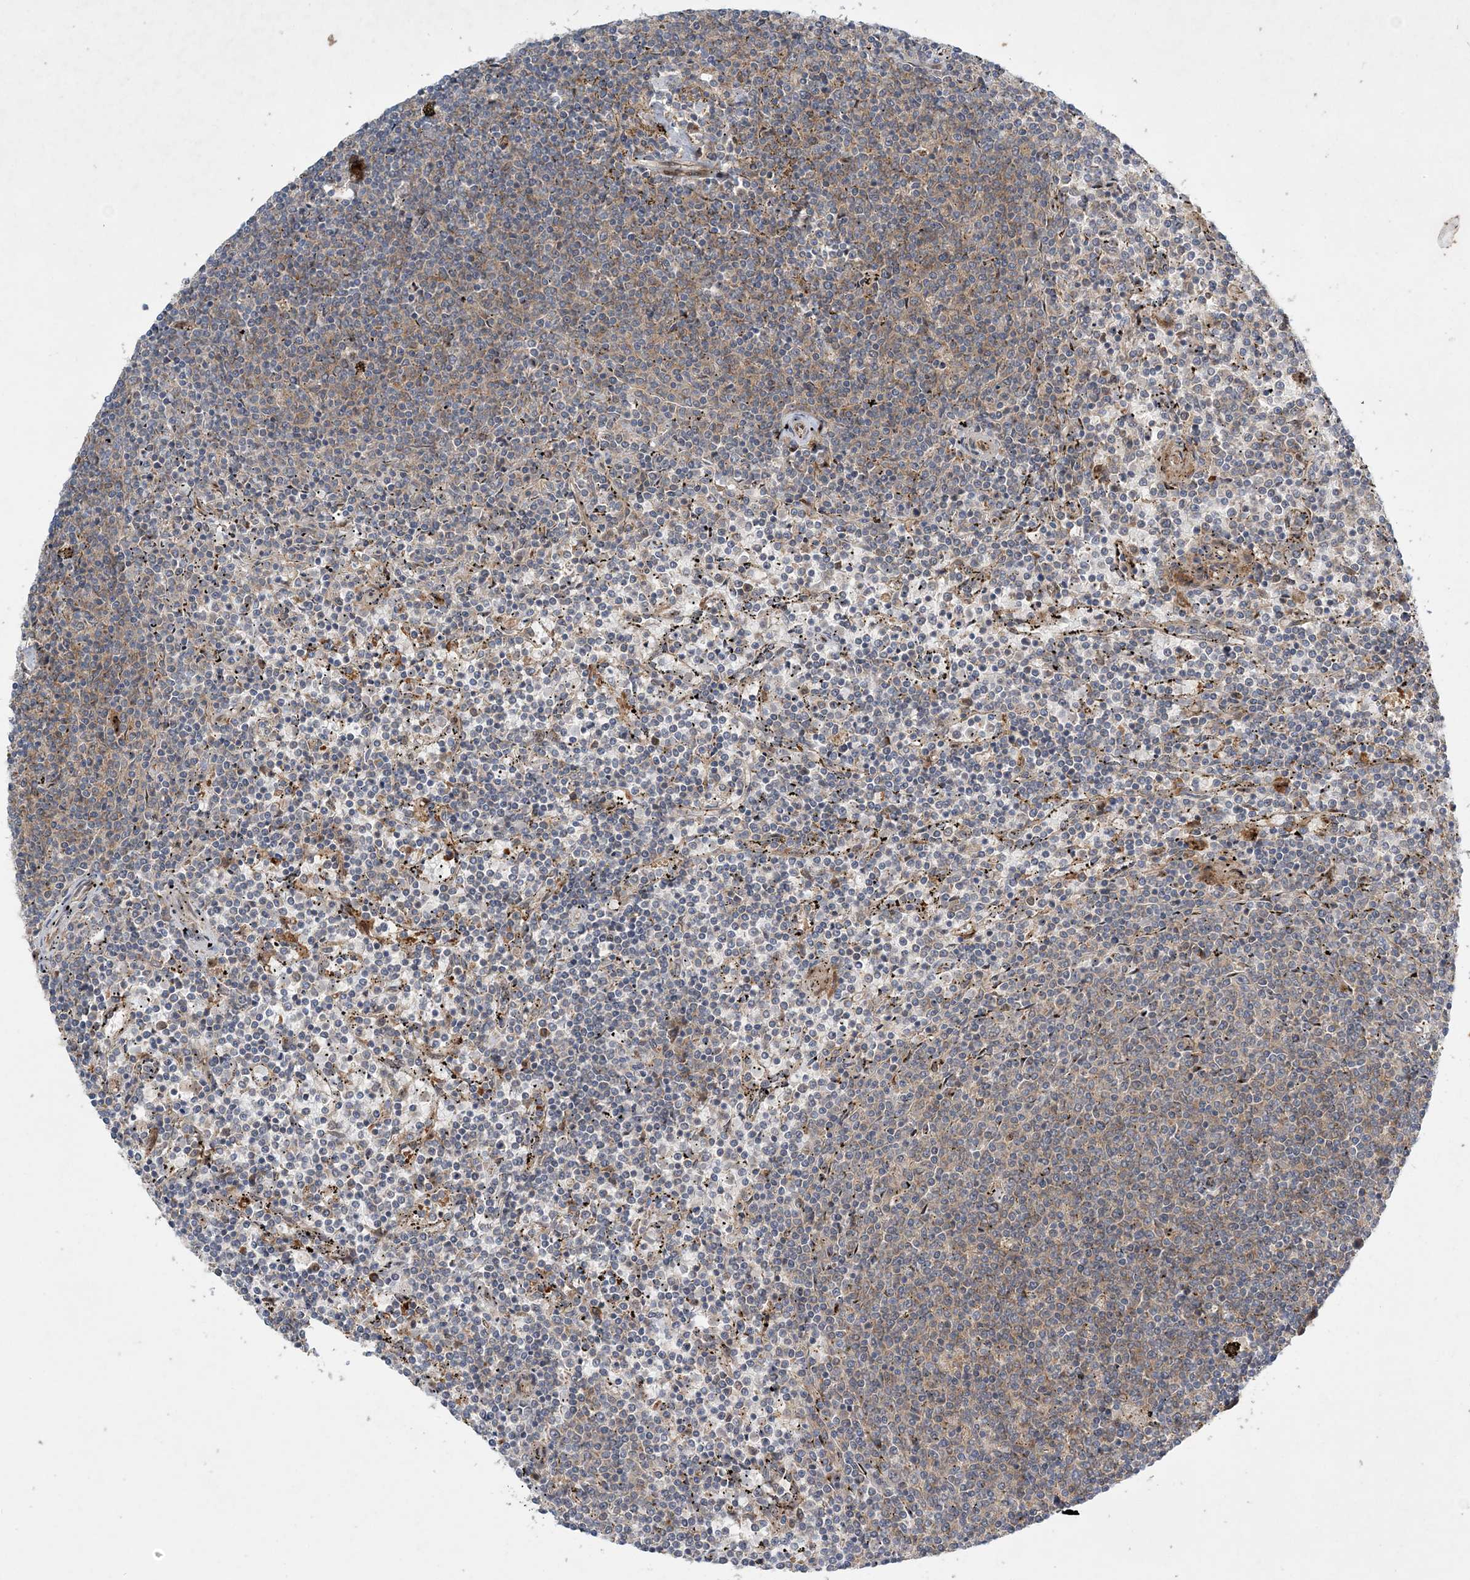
{"staining": {"intensity": "negative", "quantity": "none", "location": "none"}, "tissue": "lymphoma", "cell_type": "Tumor cells", "image_type": "cancer", "snomed": [{"axis": "morphology", "description": "Malignant lymphoma, non-Hodgkin's type, Low grade"}, {"axis": "topography", "description": "Spleen"}], "caption": "The micrograph shows no staining of tumor cells in lymphoma. (Stains: DAB (3,3'-diaminobenzidine) immunohistochemistry with hematoxylin counter stain, Microscopy: brightfield microscopy at high magnification).", "gene": "UBTD2", "patient": {"sex": "female", "age": 50}}